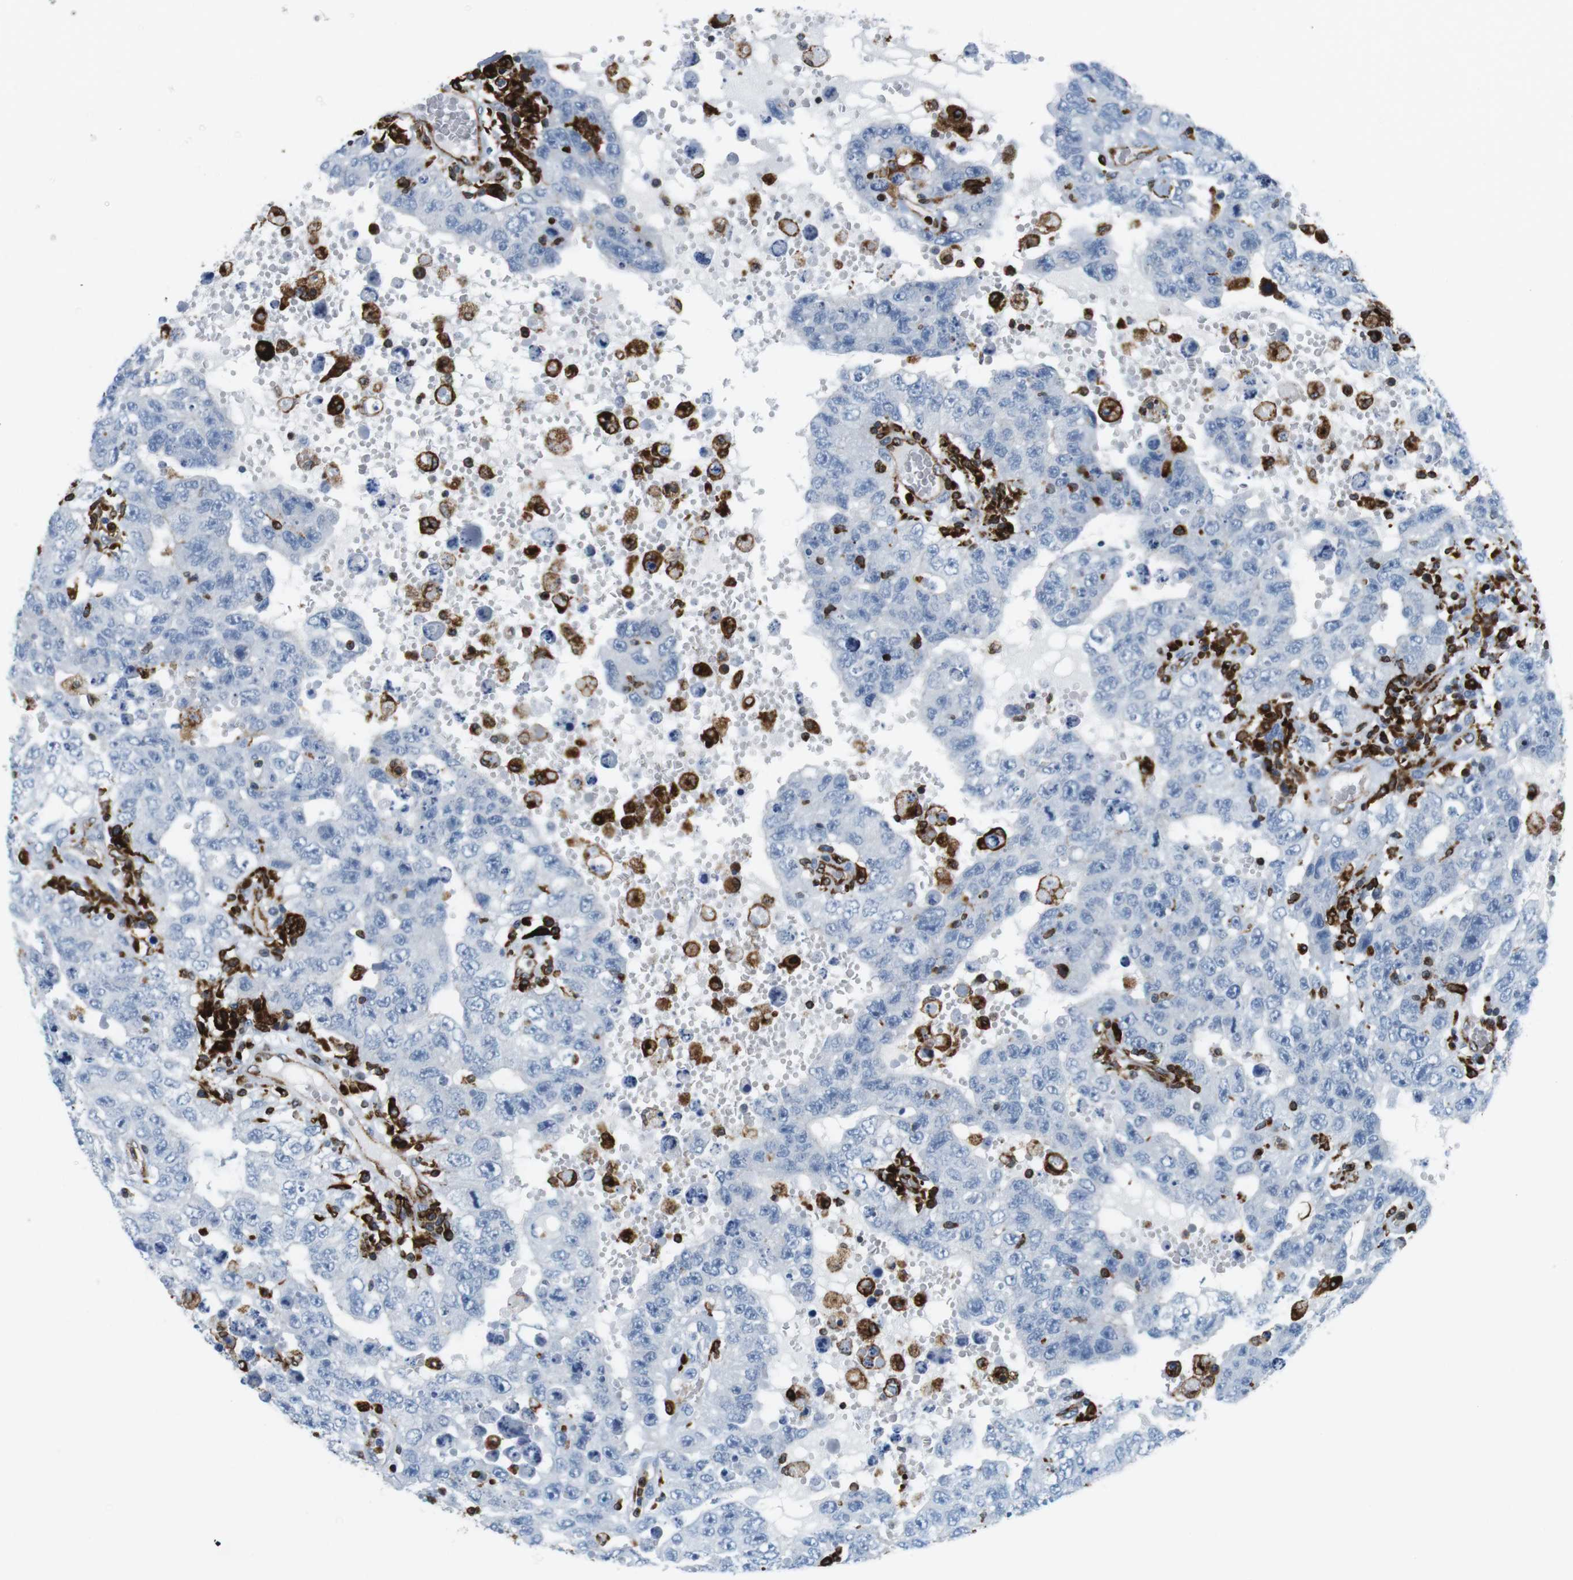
{"staining": {"intensity": "negative", "quantity": "none", "location": "none"}, "tissue": "testis cancer", "cell_type": "Tumor cells", "image_type": "cancer", "snomed": [{"axis": "morphology", "description": "Carcinoma, Embryonal, NOS"}, {"axis": "topography", "description": "Testis"}], "caption": "Micrograph shows no significant protein expression in tumor cells of testis cancer (embryonal carcinoma).", "gene": "CIITA", "patient": {"sex": "male", "age": 26}}